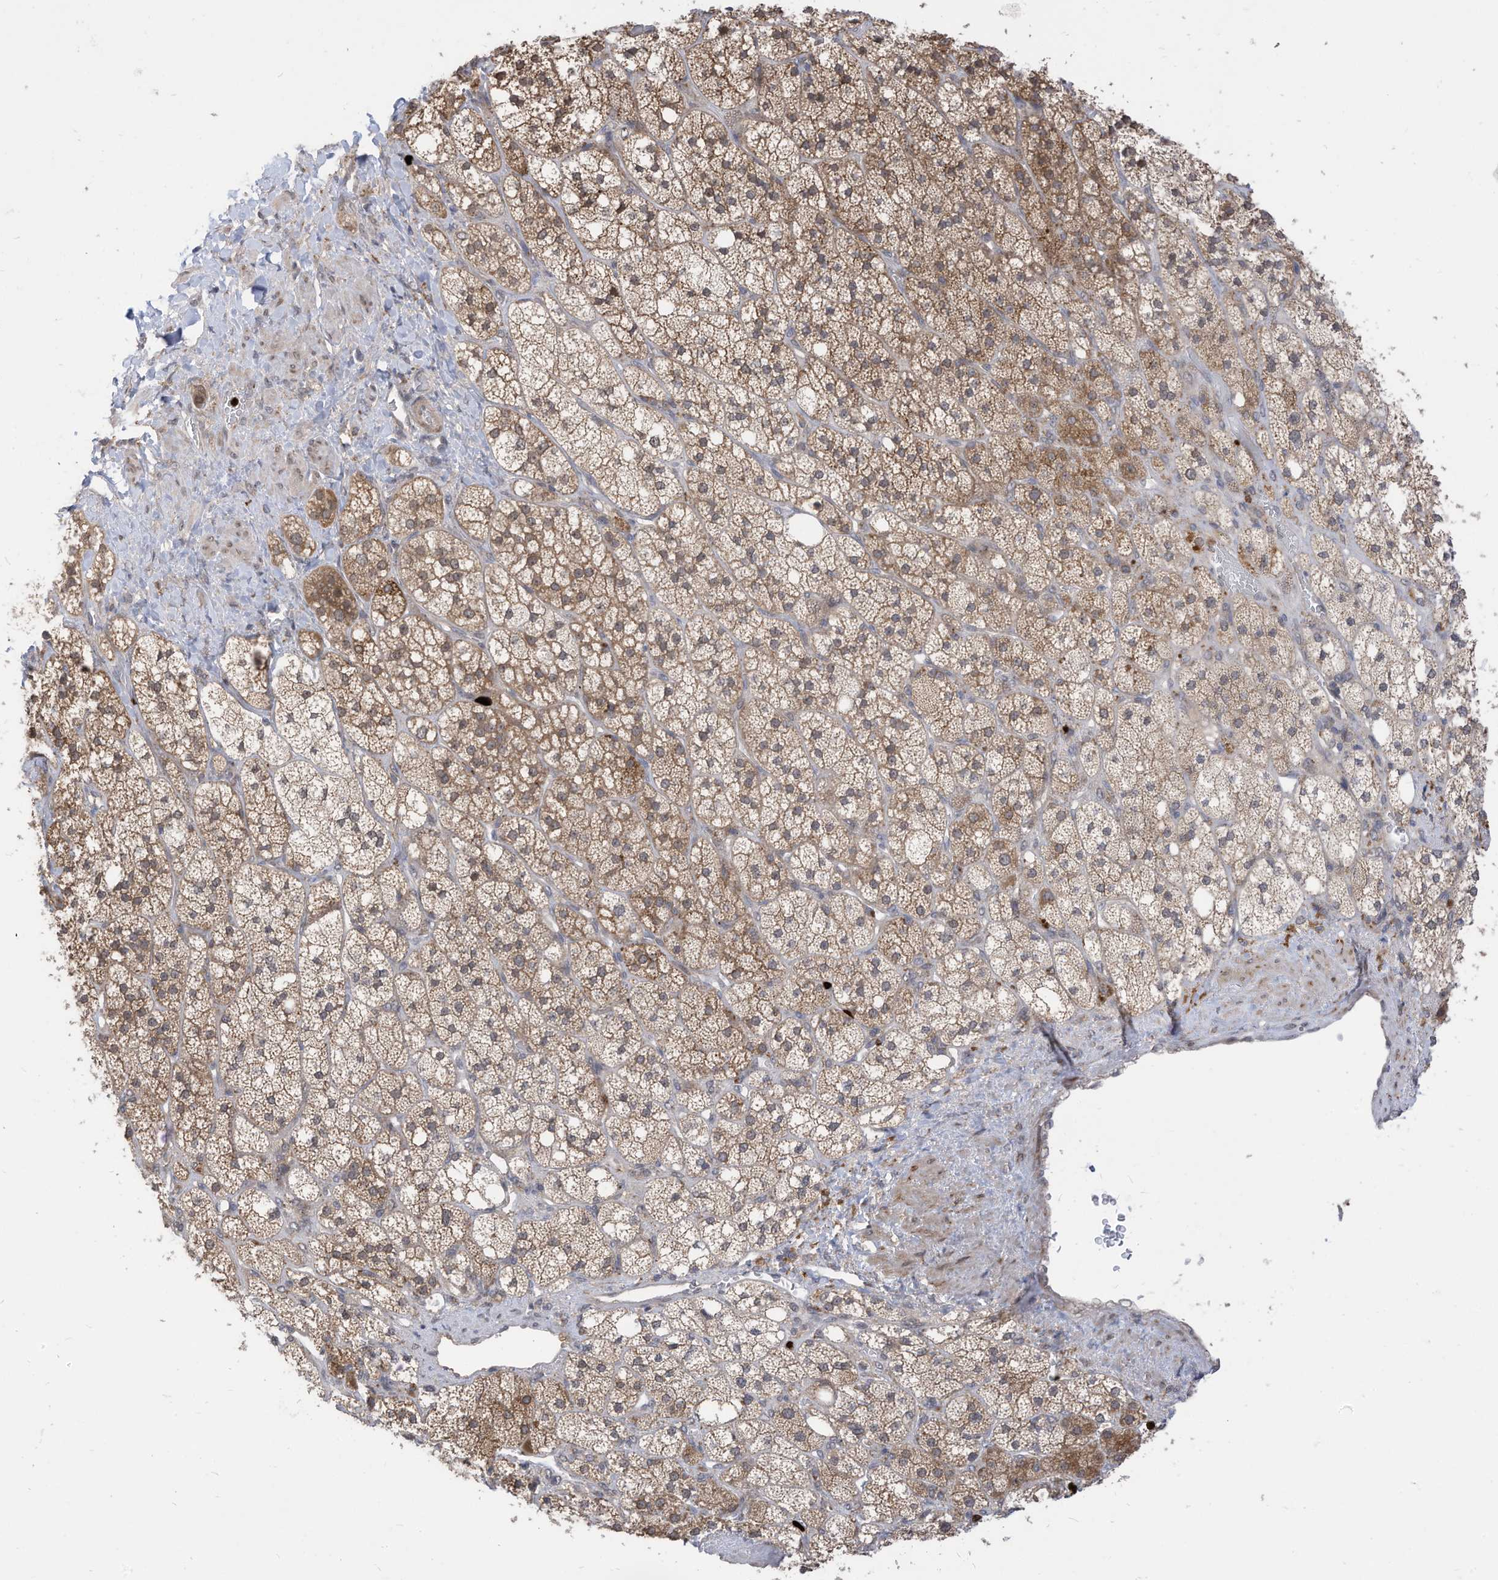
{"staining": {"intensity": "moderate", "quantity": ">75%", "location": "cytoplasmic/membranous"}, "tissue": "adrenal gland", "cell_type": "Glandular cells", "image_type": "normal", "snomed": [{"axis": "morphology", "description": "Normal tissue, NOS"}, {"axis": "topography", "description": "Adrenal gland"}], "caption": "Glandular cells show medium levels of moderate cytoplasmic/membranous positivity in about >75% of cells in unremarkable human adrenal gland.", "gene": "CNKSR1", "patient": {"sex": "male", "age": 61}}